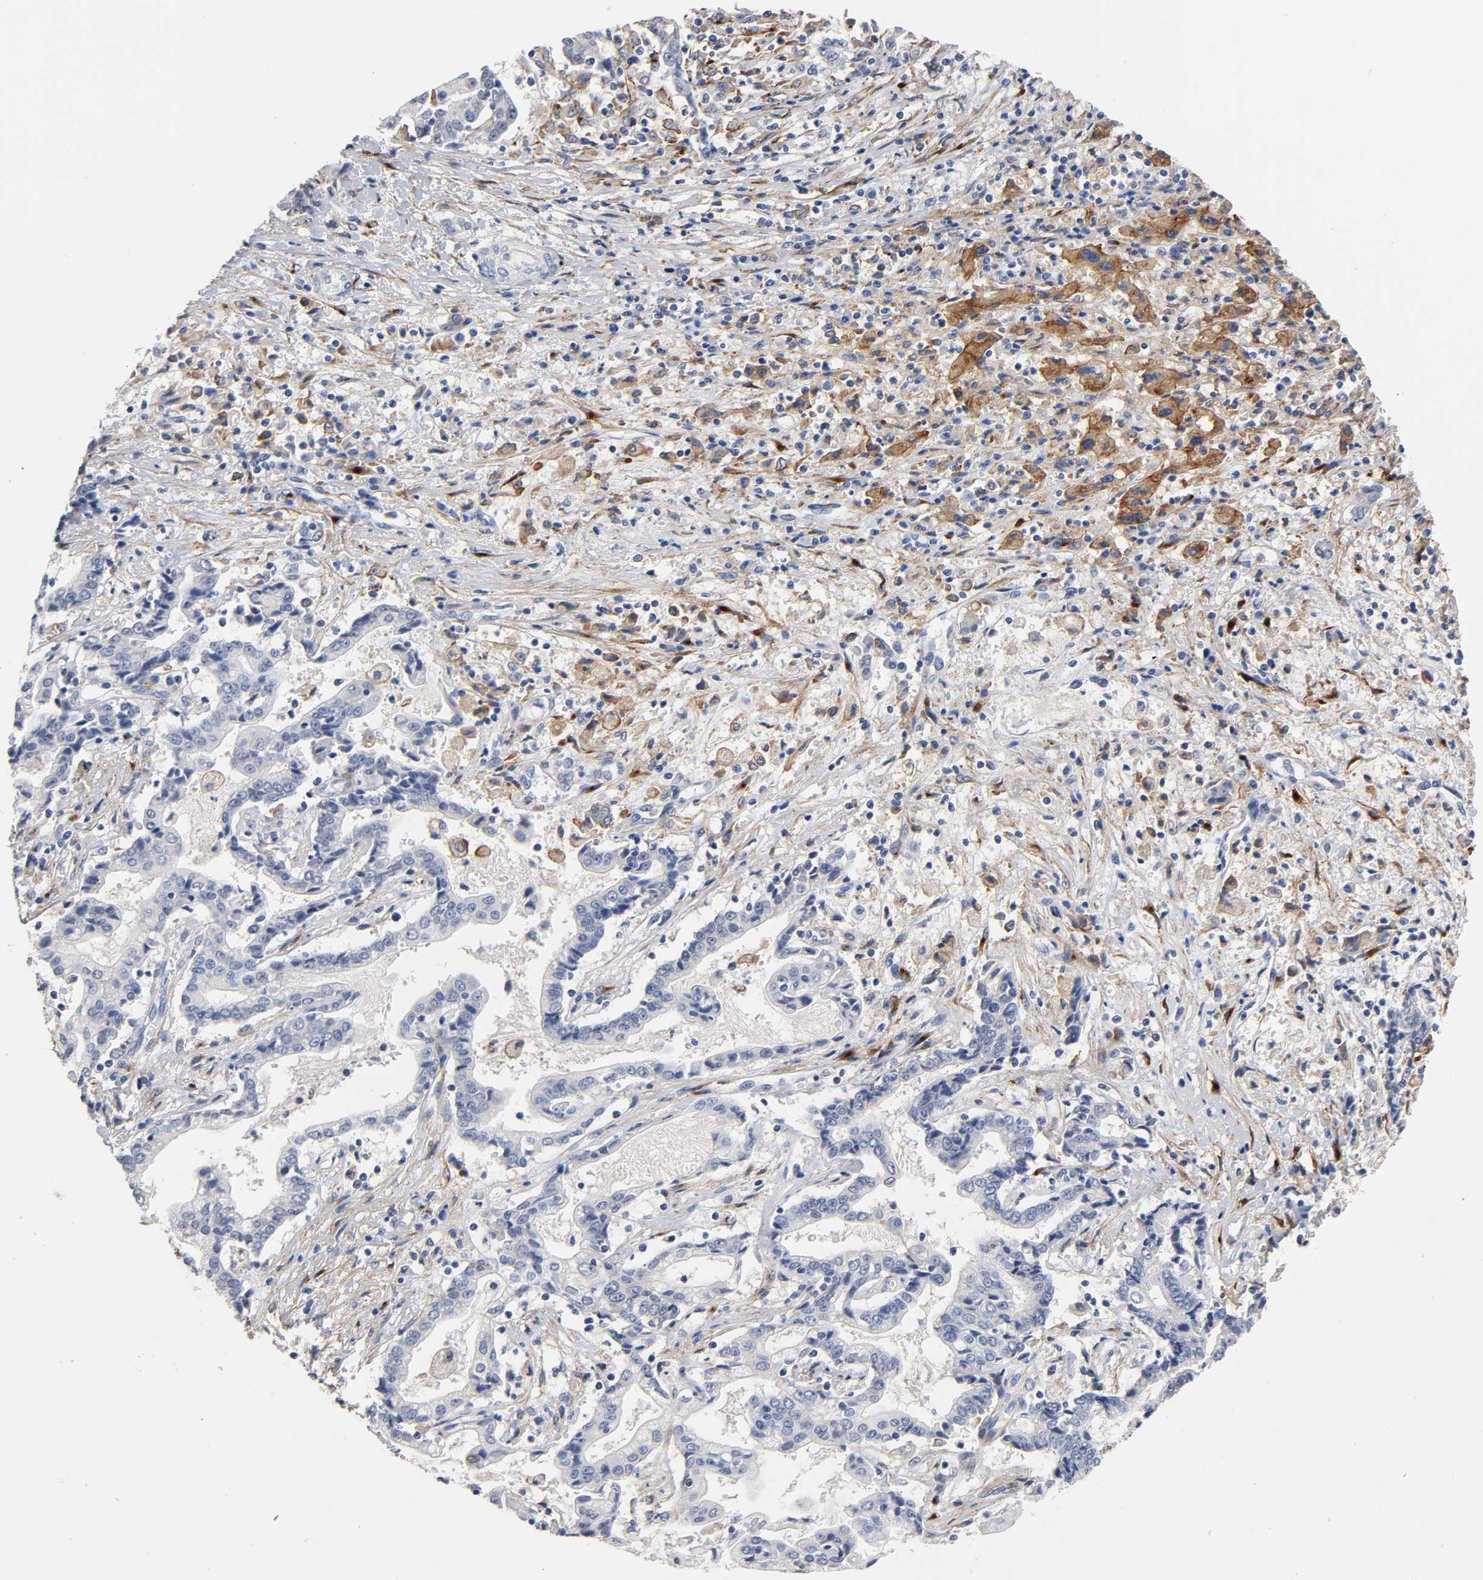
{"staining": {"intensity": "strong", "quantity": "<25%", "location": "cytoplasmic/membranous"}, "tissue": "liver cancer", "cell_type": "Tumor cells", "image_type": "cancer", "snomed": [{"axis": "morphology", "description": "Cholangiocarcinoma"}, {"axis": "topography", "description": "Liver"}], "caption": "Protein positivity by immunohistochemistry (IHC) displays strong cytoplasmic/membranous staining in about <25% of tumor cells in liver cancer. The protein is stained brown, and the nuclei are stained in blue (DAB (3,3'-diaminobenzidine) IHC with brightfield microscopy, high magnification).", "gene": "LRP1", "patient": {"sex": "male", "age": 57}}